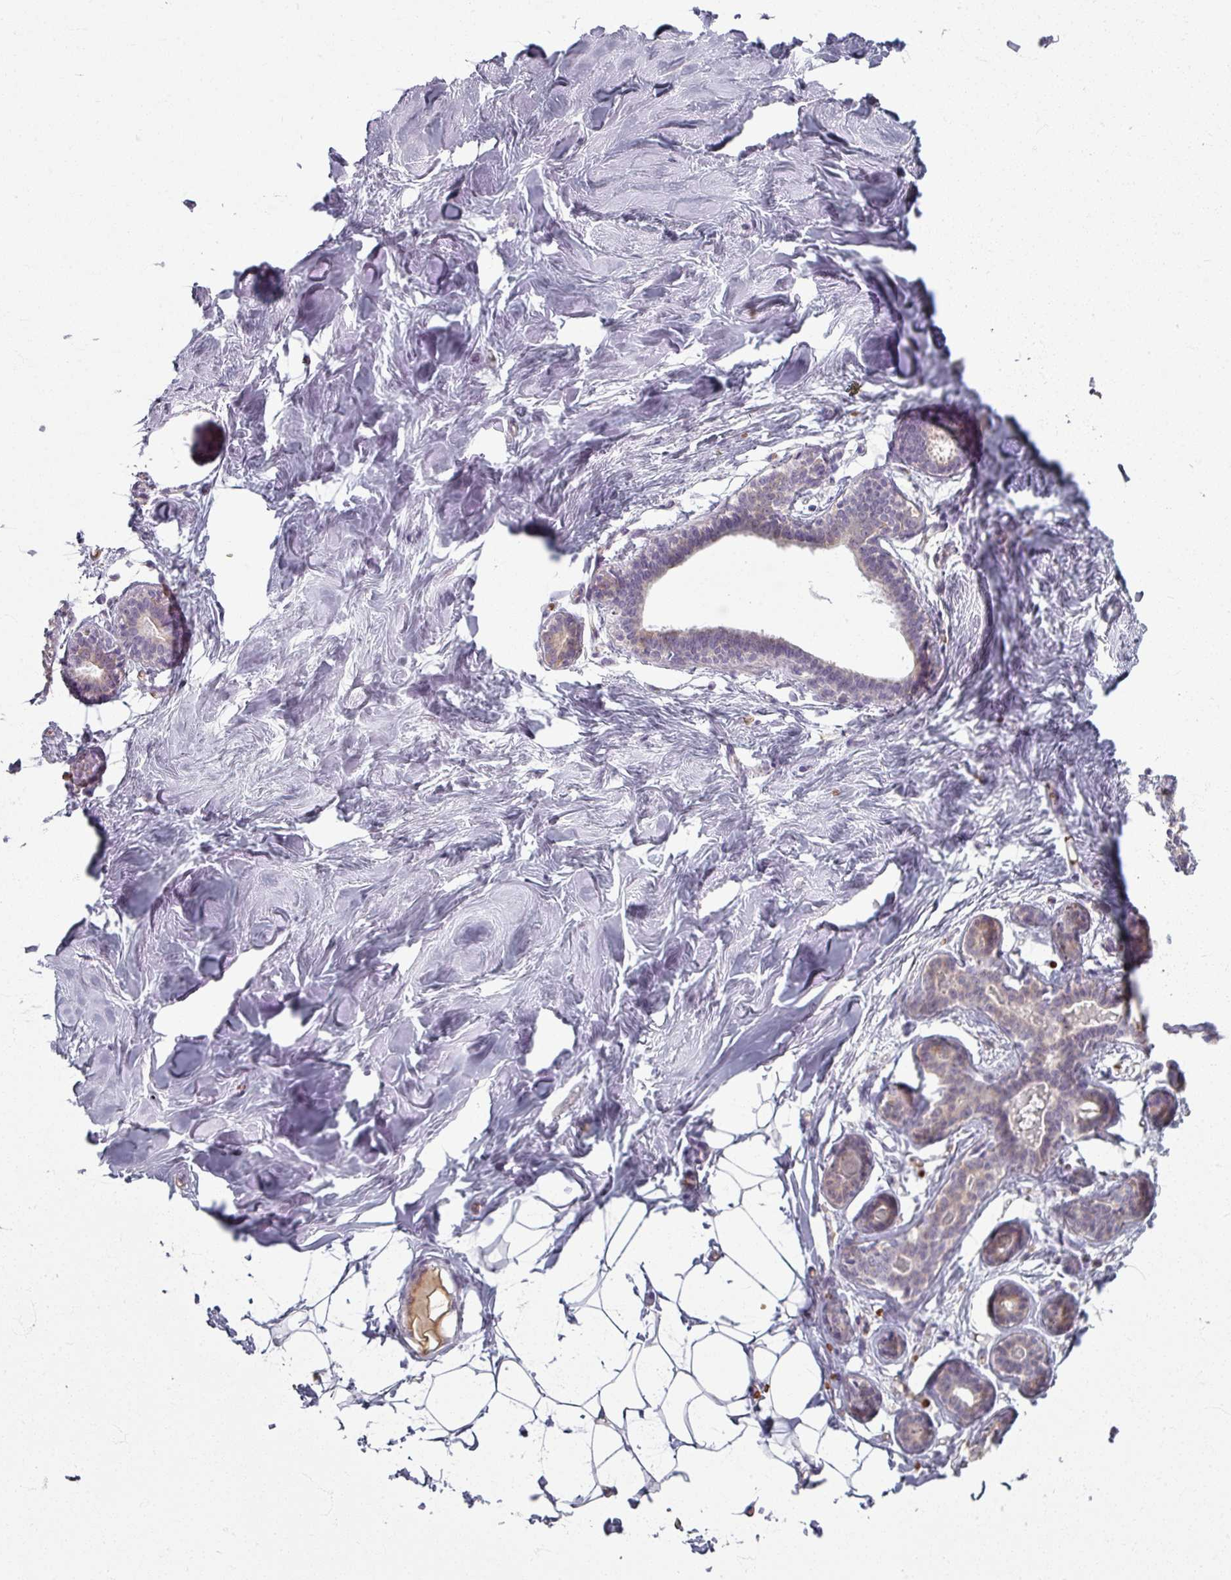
{"staining": {"intensity": "negative", "quantity": "none", "location": "none"}, "tissue": "breast", "cell_type": "Adipocytes", "image_type": "normal", "snomed": [{"axis": "morphology", "description": "Normal tissue, NOS"}, {"axis": "topography", "description": "Breast"}], "caption": "Benign breast was stained to show a protein in brown. There is no significant expression in adipocytes. (DAB immunohistochemistry visualized using brightfield microscopy, high magnification).", "gene": "KMT5C", "patient": {"sex": "female", "age": 23}}